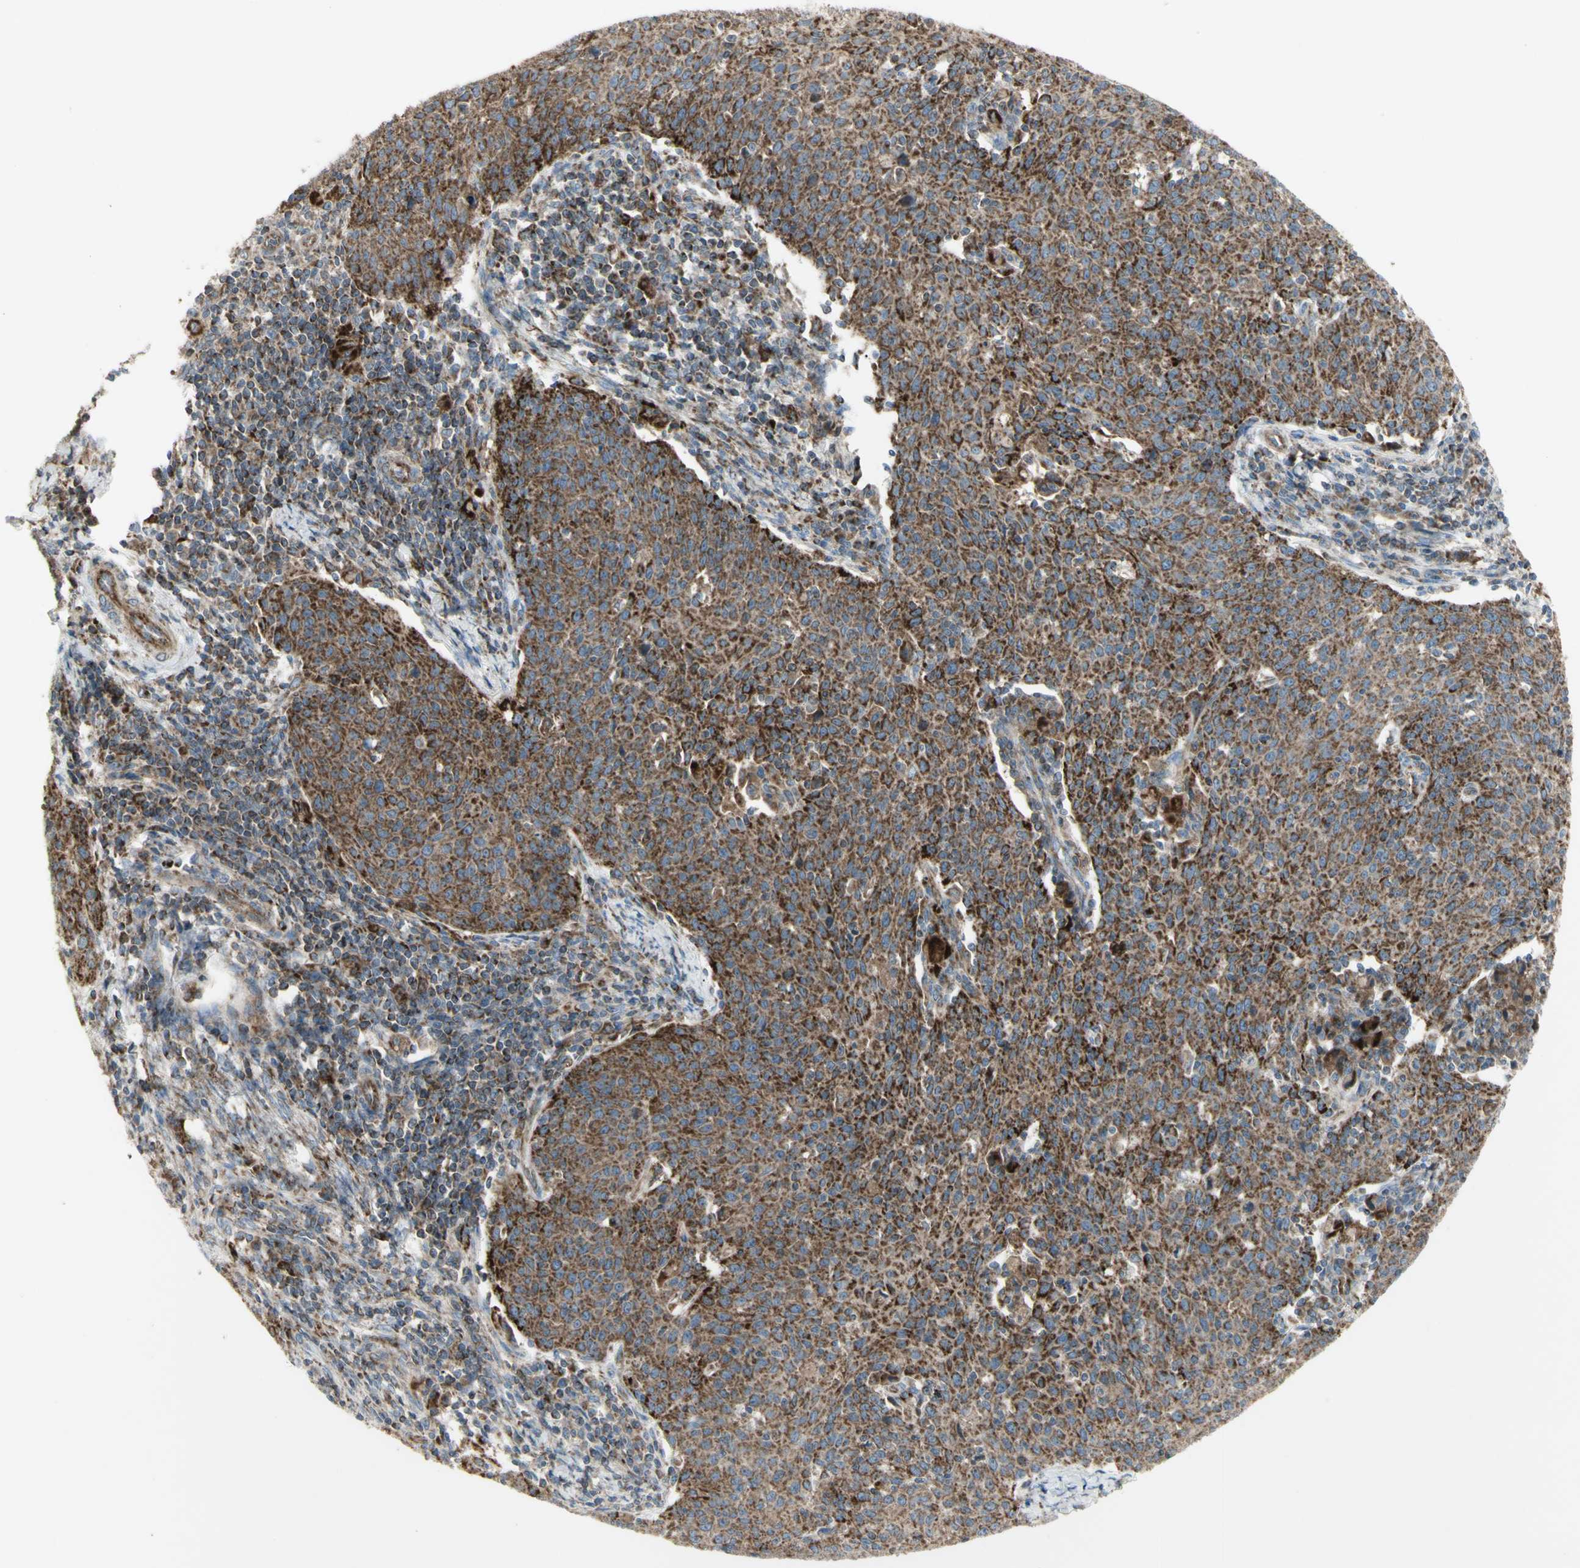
{"staining": {"intensity": "strong", "quantity": ">75%", "location": "cytoplasmic/membranous"}, "tissue": "cervical cancer", "cell_type": "Tumor cells", "image_type": "cancer", "snomed": [{"axis": "morphology", "description": "Squamous cell carcinoma, NOS"}, {"axis": "topography", "description": "Cervix"}], "caption": "Immunohistochemistry (DAB (3,3'-diaminobenzidine)) staining of human cervical squamous cell carcinoma reveals strong cytoplasmic/membranous protein expression in approximately >75% of tumor cells.", "gene": "CYB5R1", "patient": {"sex": "female", "age": 38}}